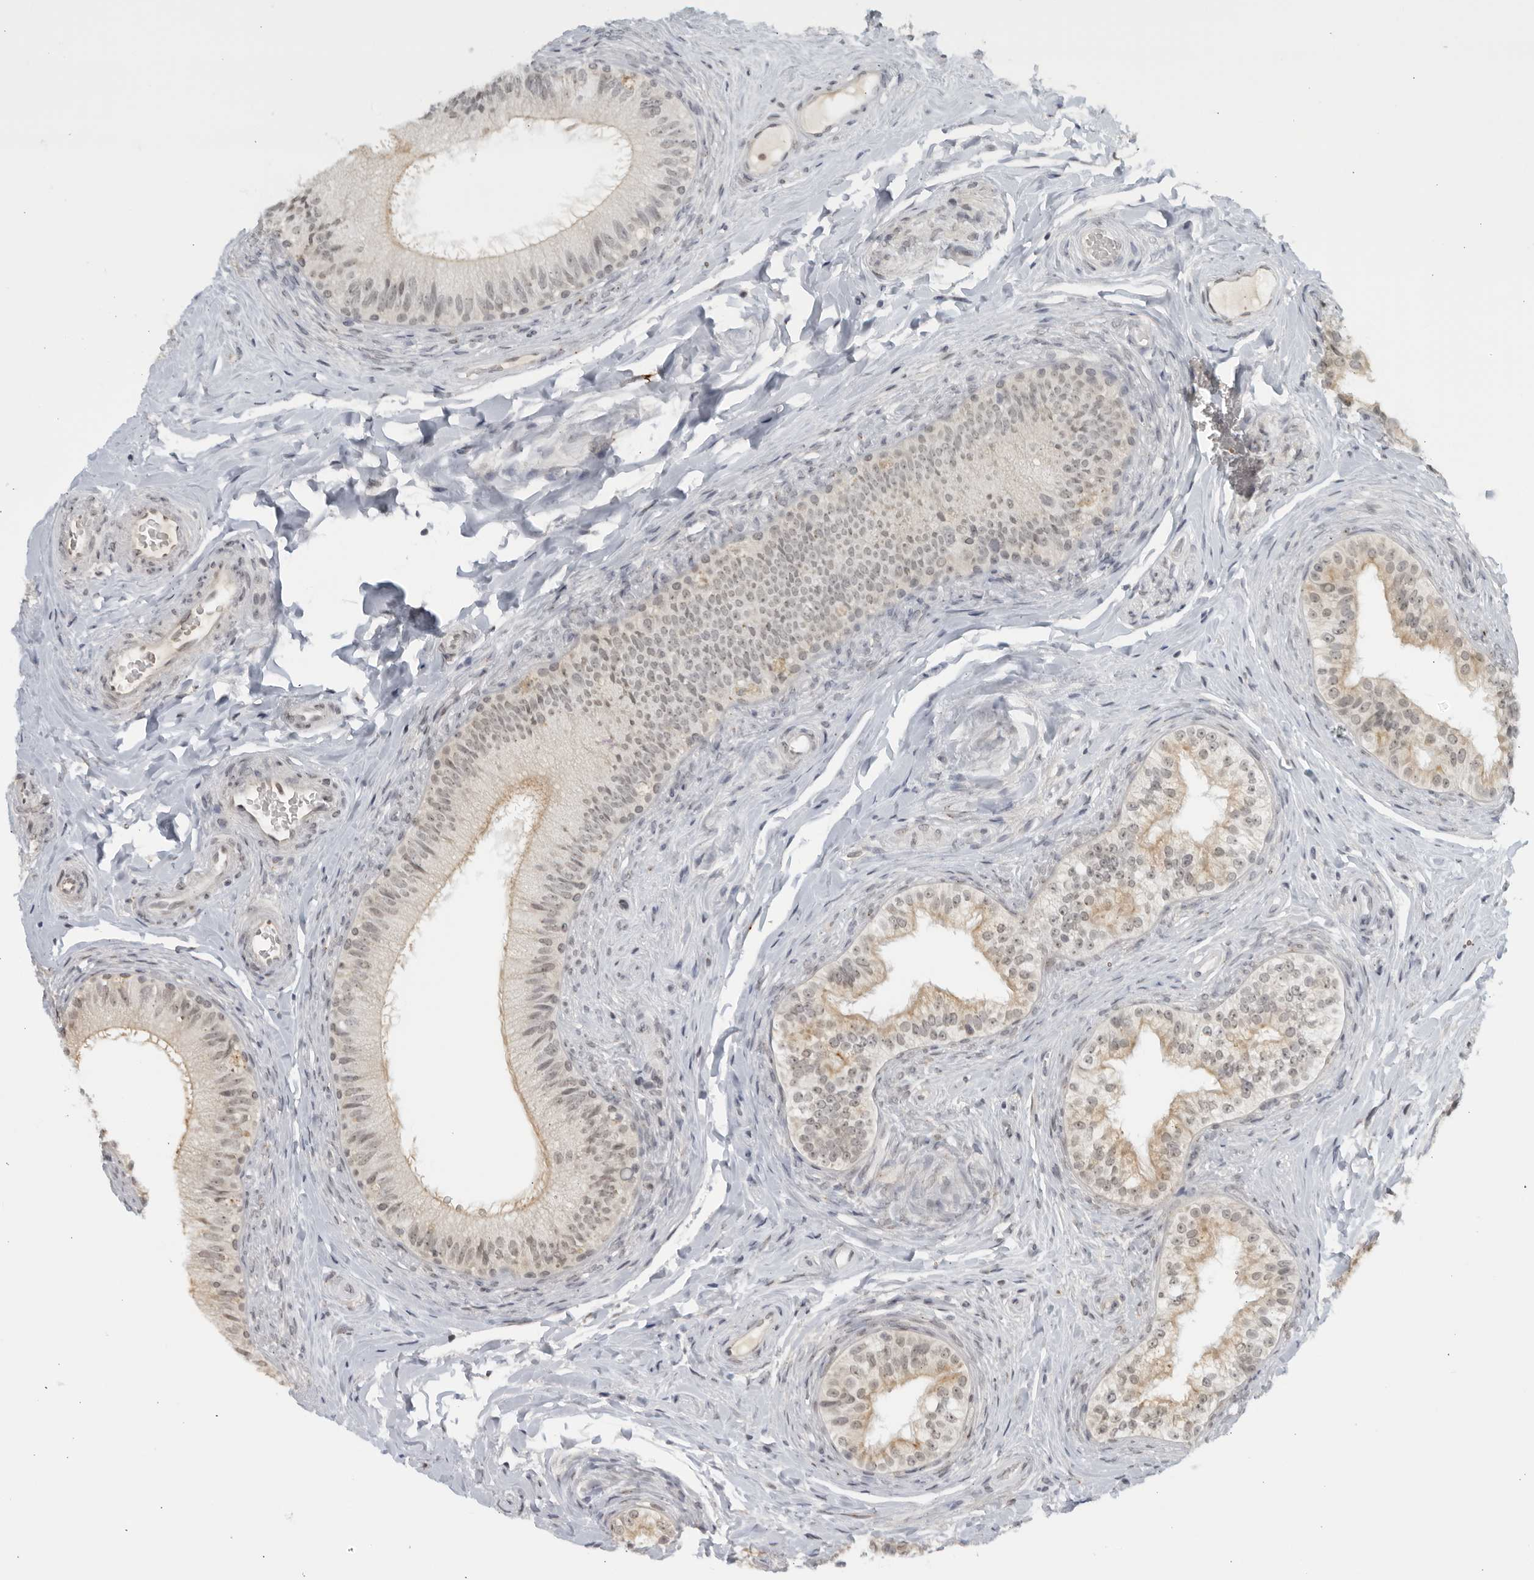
{"staining": {"intensity": "weak", "quantity": "25%-75%", "location": "cytoplasmic/membranous"}, "tissue": "epididymis", "cell_type": "Glandular cells", "image_type": "normal", "snomed": [{"axis": "morphology", "description": "Normal tissue, NOS"}, {"axis": "topography", "description": "Epididymis"}], "caption": "A brown stain labels weak cytoplasmic/membranous staining of a protein in glandular cells of unremarkable human epididymis.", "gene": "RAB11FIP3", "patient": {"sex": "male", "age": 49}}